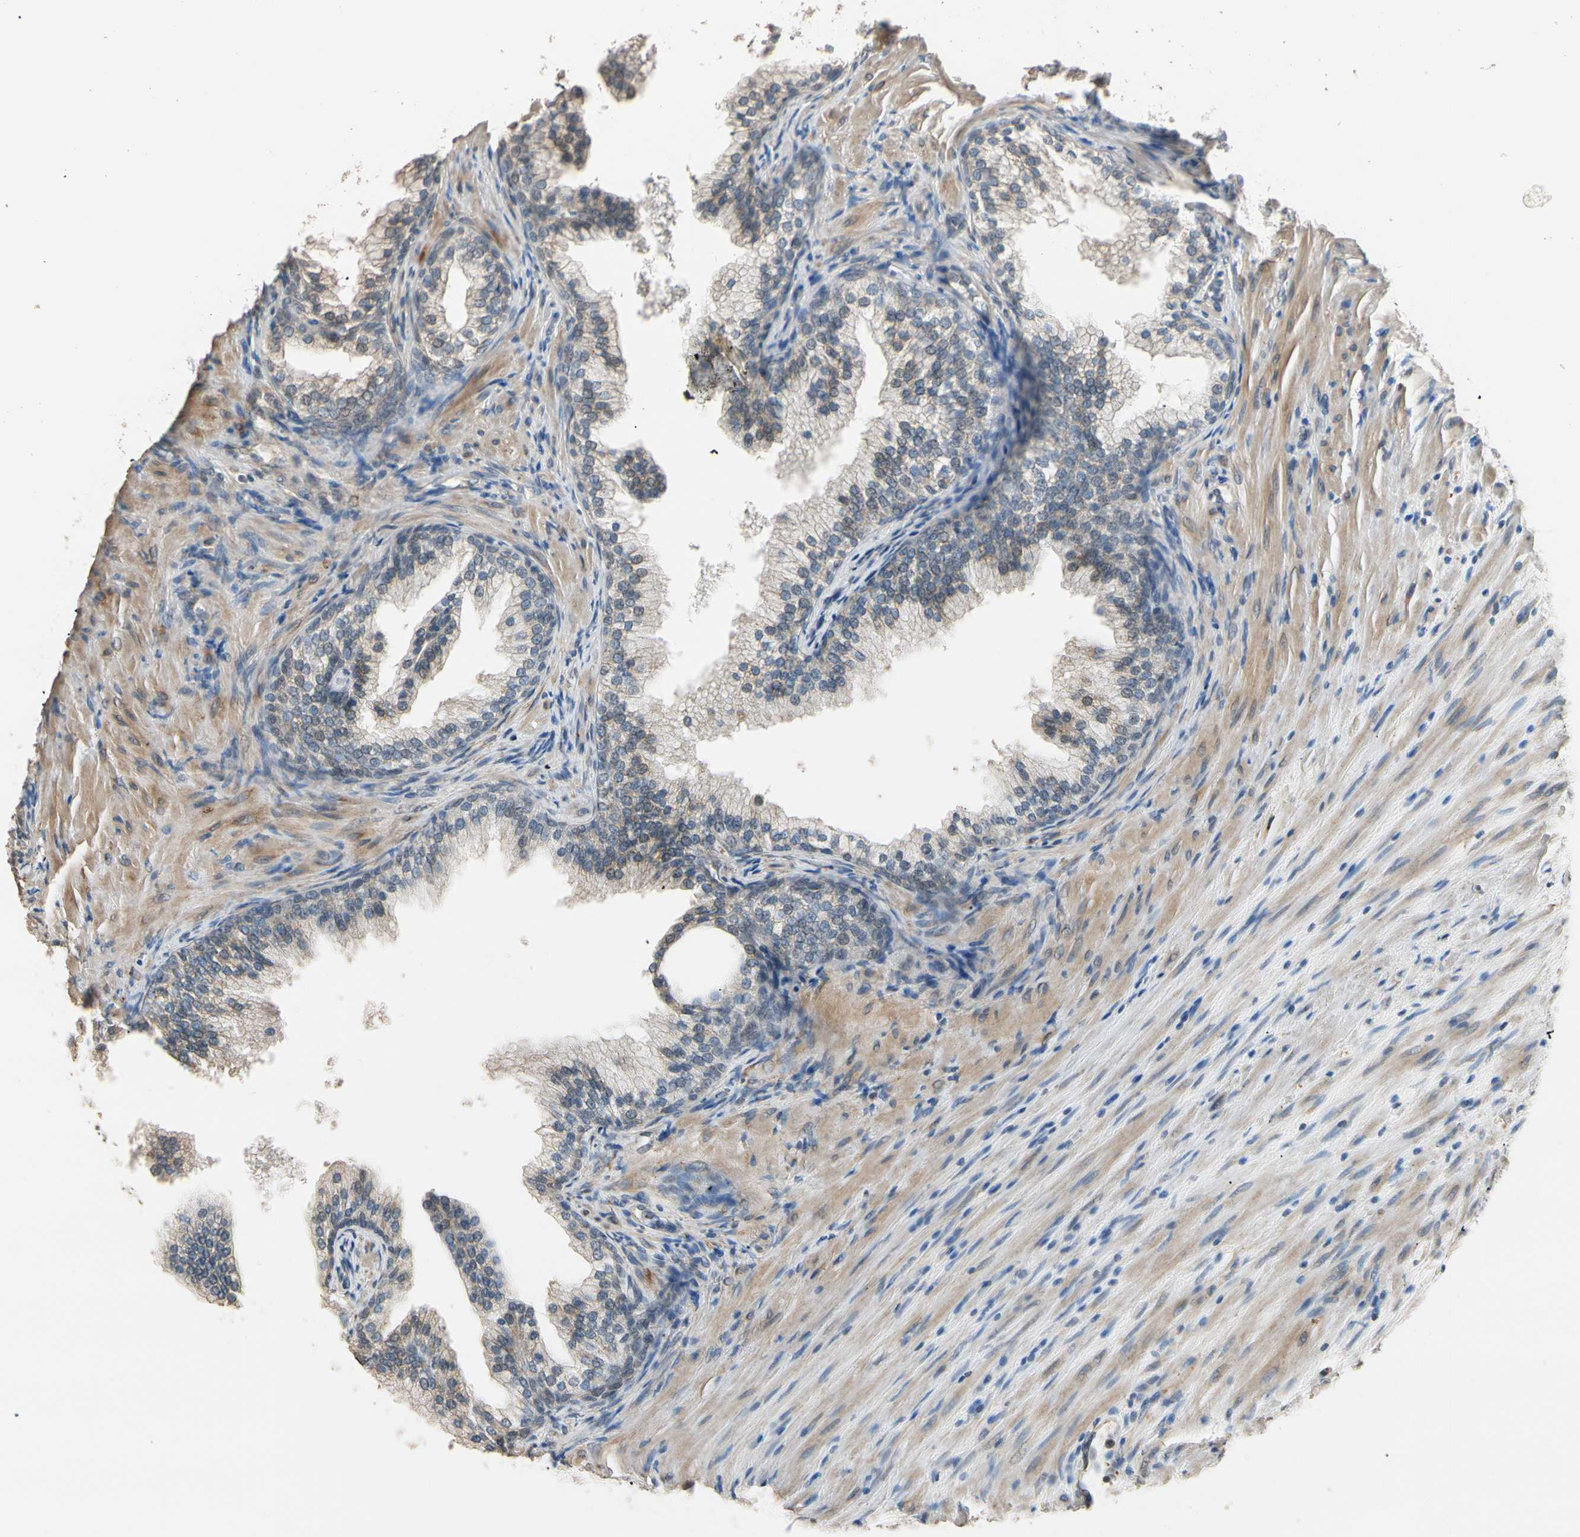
{"staining": {"intensity": "moderate", "quantity": ">75%", "location": "cytoplasmic/membranous"}, "tissue": "prostate", "cell_type": "Glandular cells", "image_type": "normal", "snomed": [{"axis": "morphology", "description": "Normal tissue, NOS"}, {"axis": "topography", "description": "Prostate"}], "caption": "Protein positivity by immunohistochemistry (IHC) shows moderate cytoplasmic/membranous positivity in about >75% of glandular cells in benign prostate. Immunohistochemistry (ihc) stains the protein of interest in brown and the nuclei are stained blue.", "gene": "TASOR", "patient": {"sex": "male", "age": 76}}